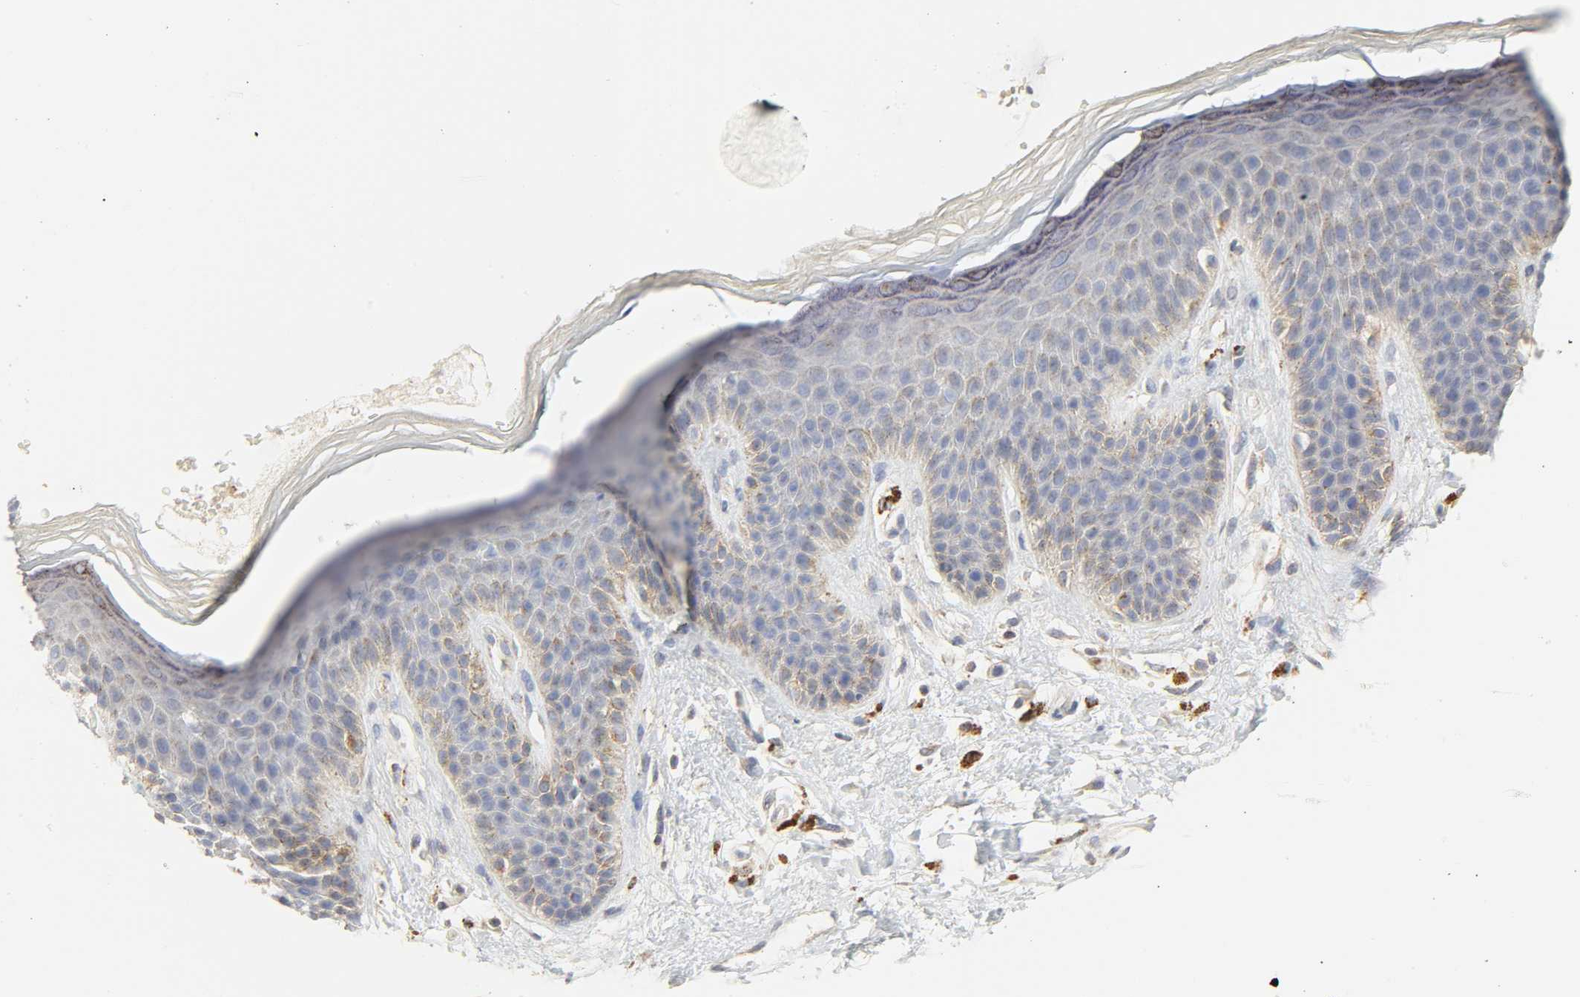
{"staining": {"intensity": "weak", "quantity": "<25%", "location": "cytoplasmic/membranous"}, "tissue": "skin", "cell_type": "Epidermal cells", "image_type": "normal", "snomed": [{"axis": "morphology", "description": "Normal tissue, NOS"}, {"axis": "topography", "description": "Anal"}], "caption": "The photomicrograph exhibits no significant positivity in epidermal cells of skin. The staining was performed using DAB to visualize the protein expression in brown, while the nuclei were stained in blue with hematoxylin (Magnification: 20x).", "gene": "CAMK2A", "patient": {"sex": "female", "age": 46}}